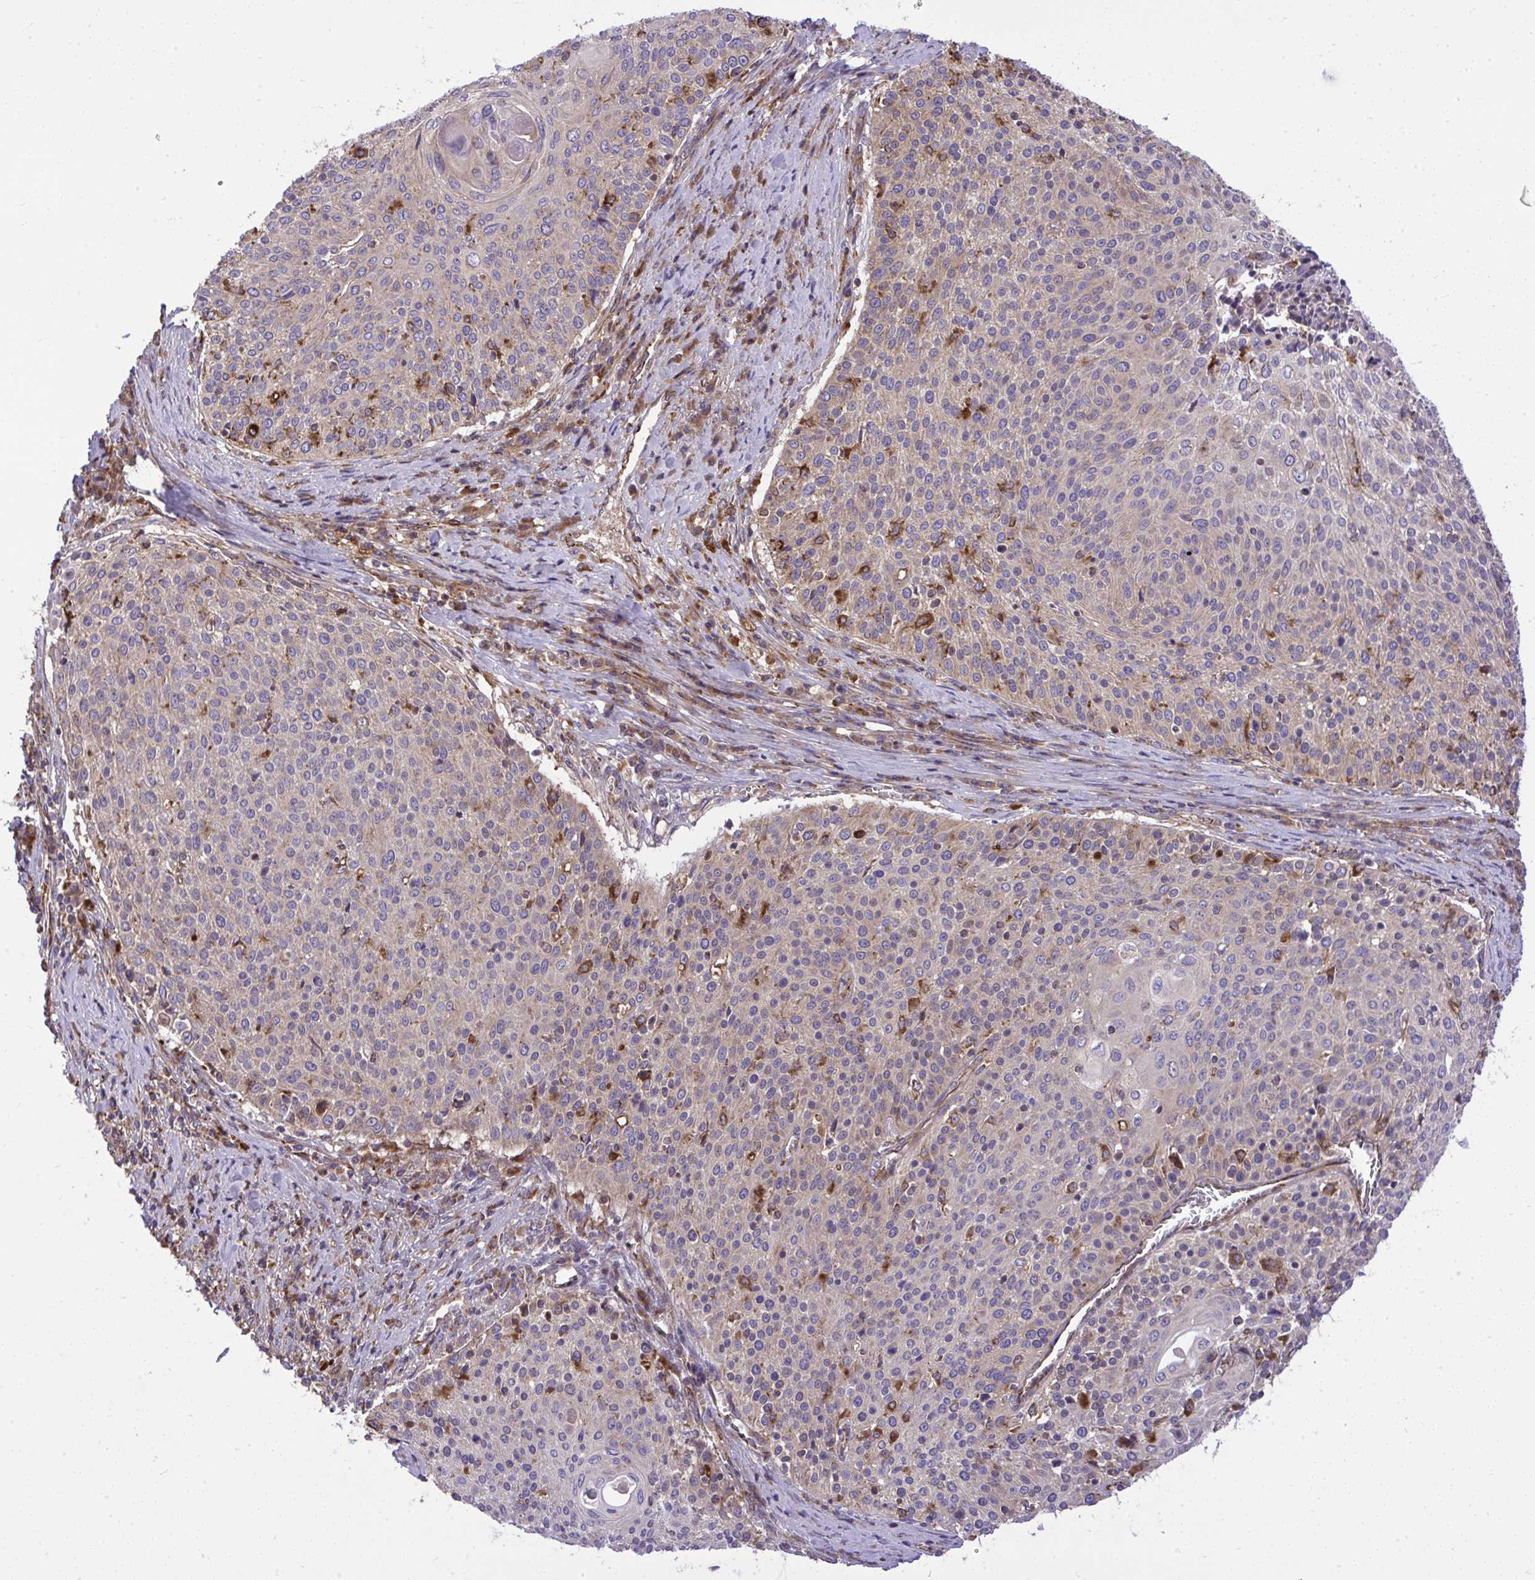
{"staining": {"intensity": "weak", "quantity": "<25%", "location": "cytoplasmic/membranous"}, "tissue": "cervical cancer", "cell_type": "Tumor cells", "image_type": "cancer", "snomed": [{"axis": "morphology", "description": "Squamous cell carcinoma, NOS"}, {"axis": "topography", "description": "Cervix"}], "caption": "The image shows no staining of tumor cells in cervical cancer (squamous cell carcinoma).", "gene": "PAIP2", "patient": {"sex": "female", "age": 31}}